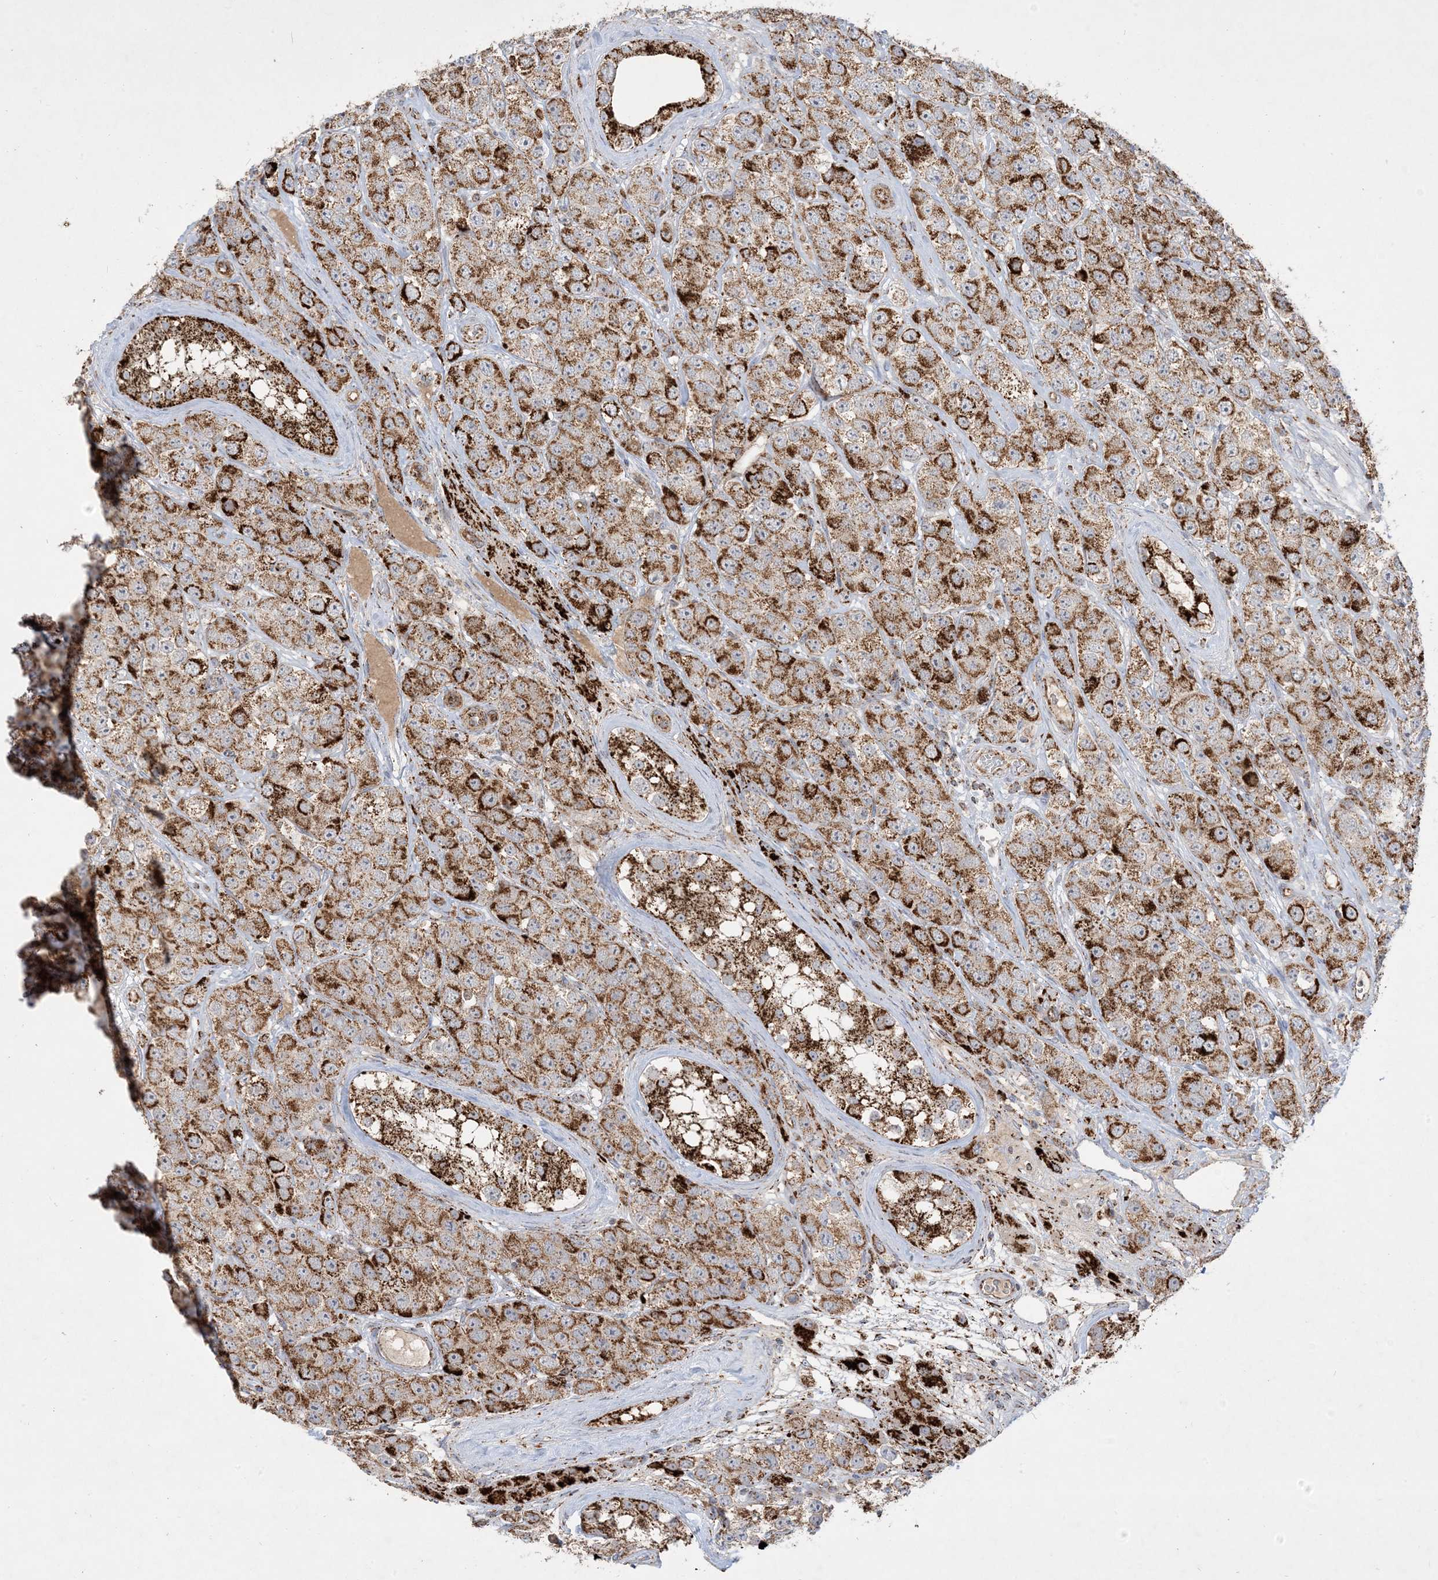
{"staining": {"intensity": "strong", "quantity": ">75%", "location": "cytoplasmic/membranous"}, "tissue": "testis cancer", "cell_type": "Tumor cells", "image_type": "cancer", "snomed": [{"axis": "morphology", "description": "Seminoma, NOS"}, {"axis": "topography", "description": "Testis"}], "caption": "Immunohistochemical staining of testis cancer displays high levels of strong cytoplasmic/membranous protein positivity in about >75% of tumor cells.", "gene": "NDUFAF3", "patient": {"sex": "male", "age": 28}}